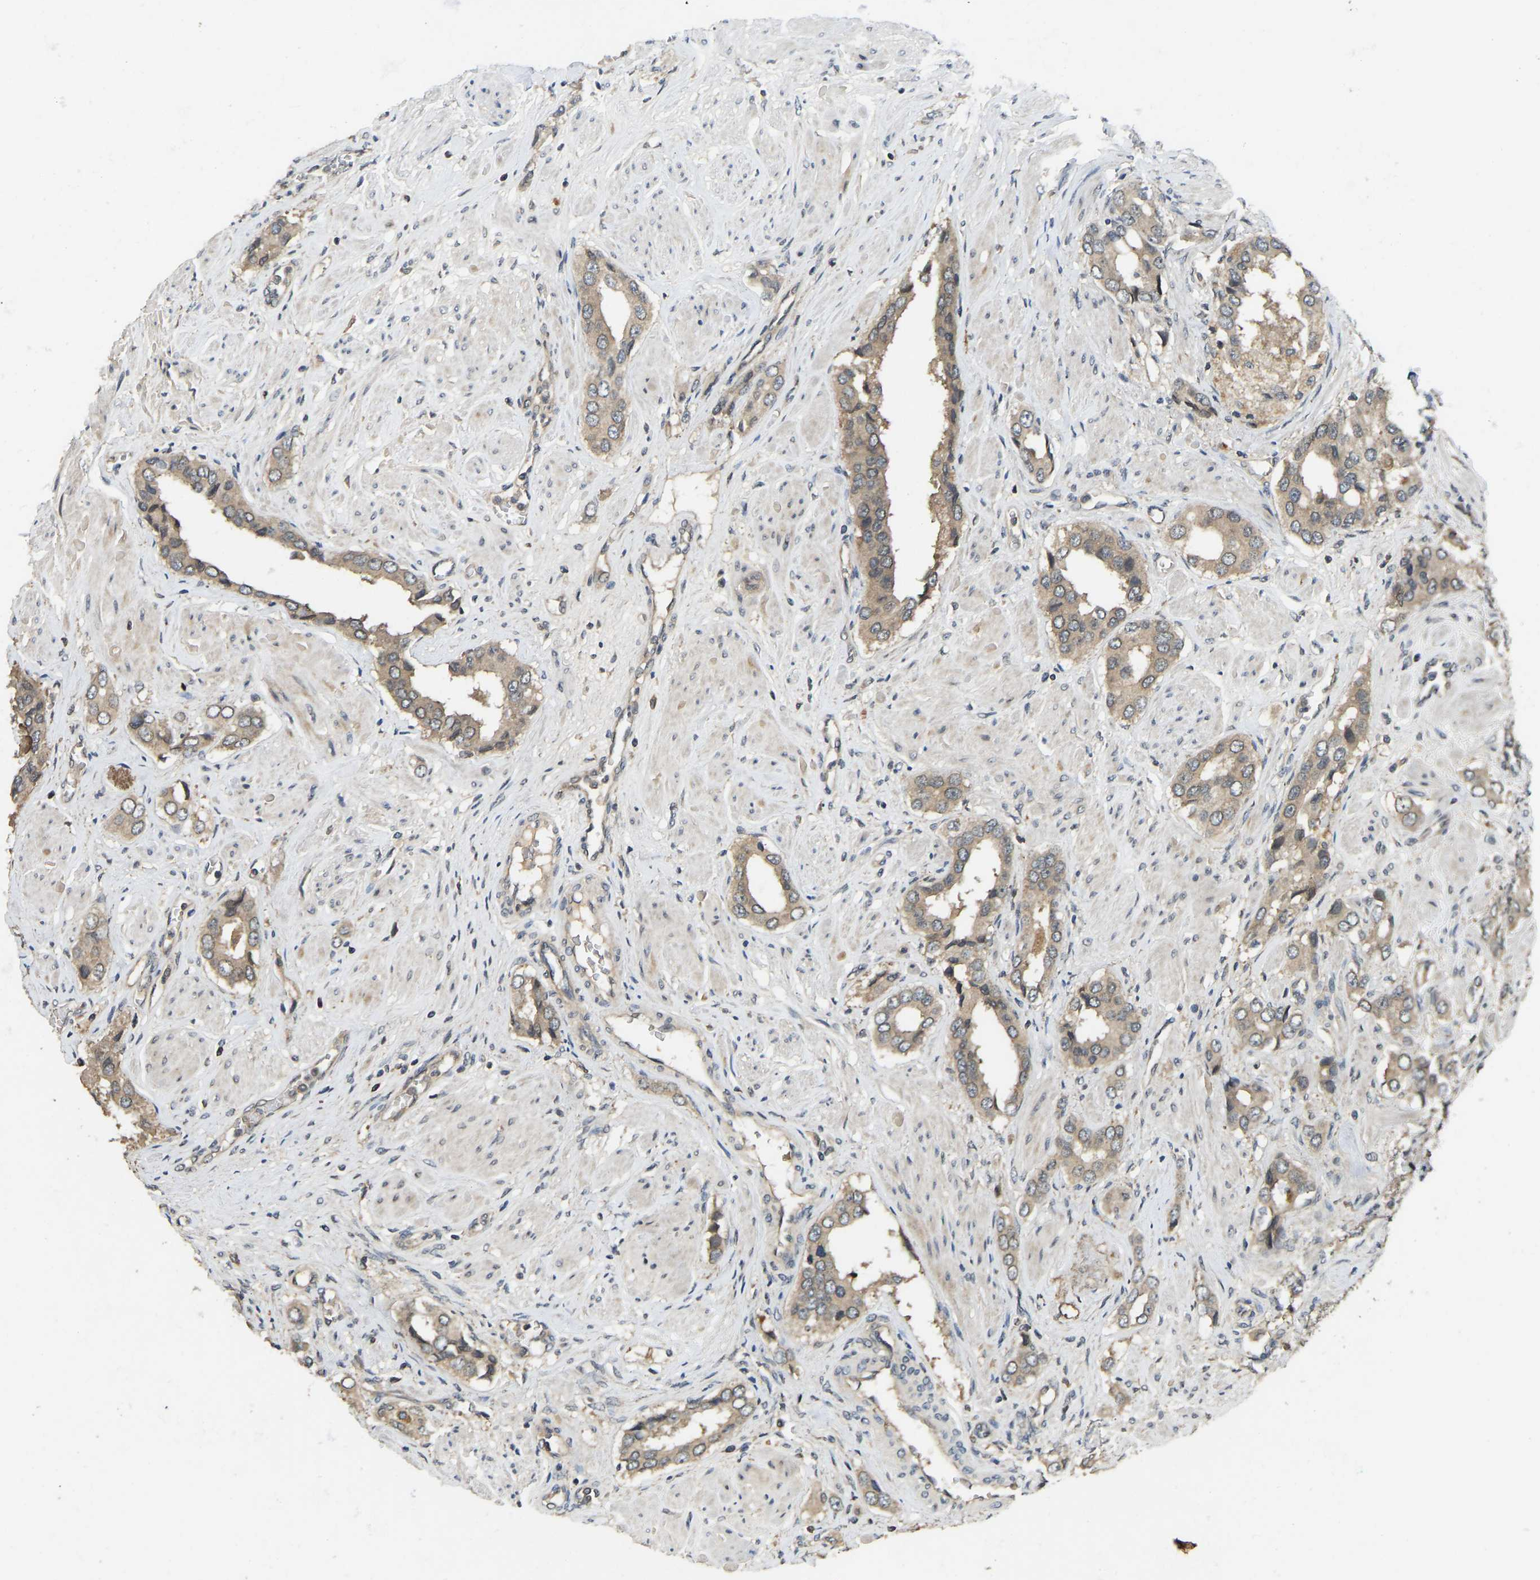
{"staining": {"intensity": "moderate", "quantity": ">75%", "location": "cytoplasmic/membranous"}, "tissue": "prostate cancer", "cell_type": "Tumor cells", "image_type": "cancer", "snomed": [{"axis": "morphology", "description": "Adenocarcinoma, High grade"}, {"axis": "topography", "description": "Prostate"}], "caption": "Protein staining by IHC shows moderate cytoplasmic/membranous expression in about >75% of tumor cells in adenocarcinoma (high-grade) (prostate).", "gene": "NDRG3", "patient": {"sex": "male", "age": 52}}